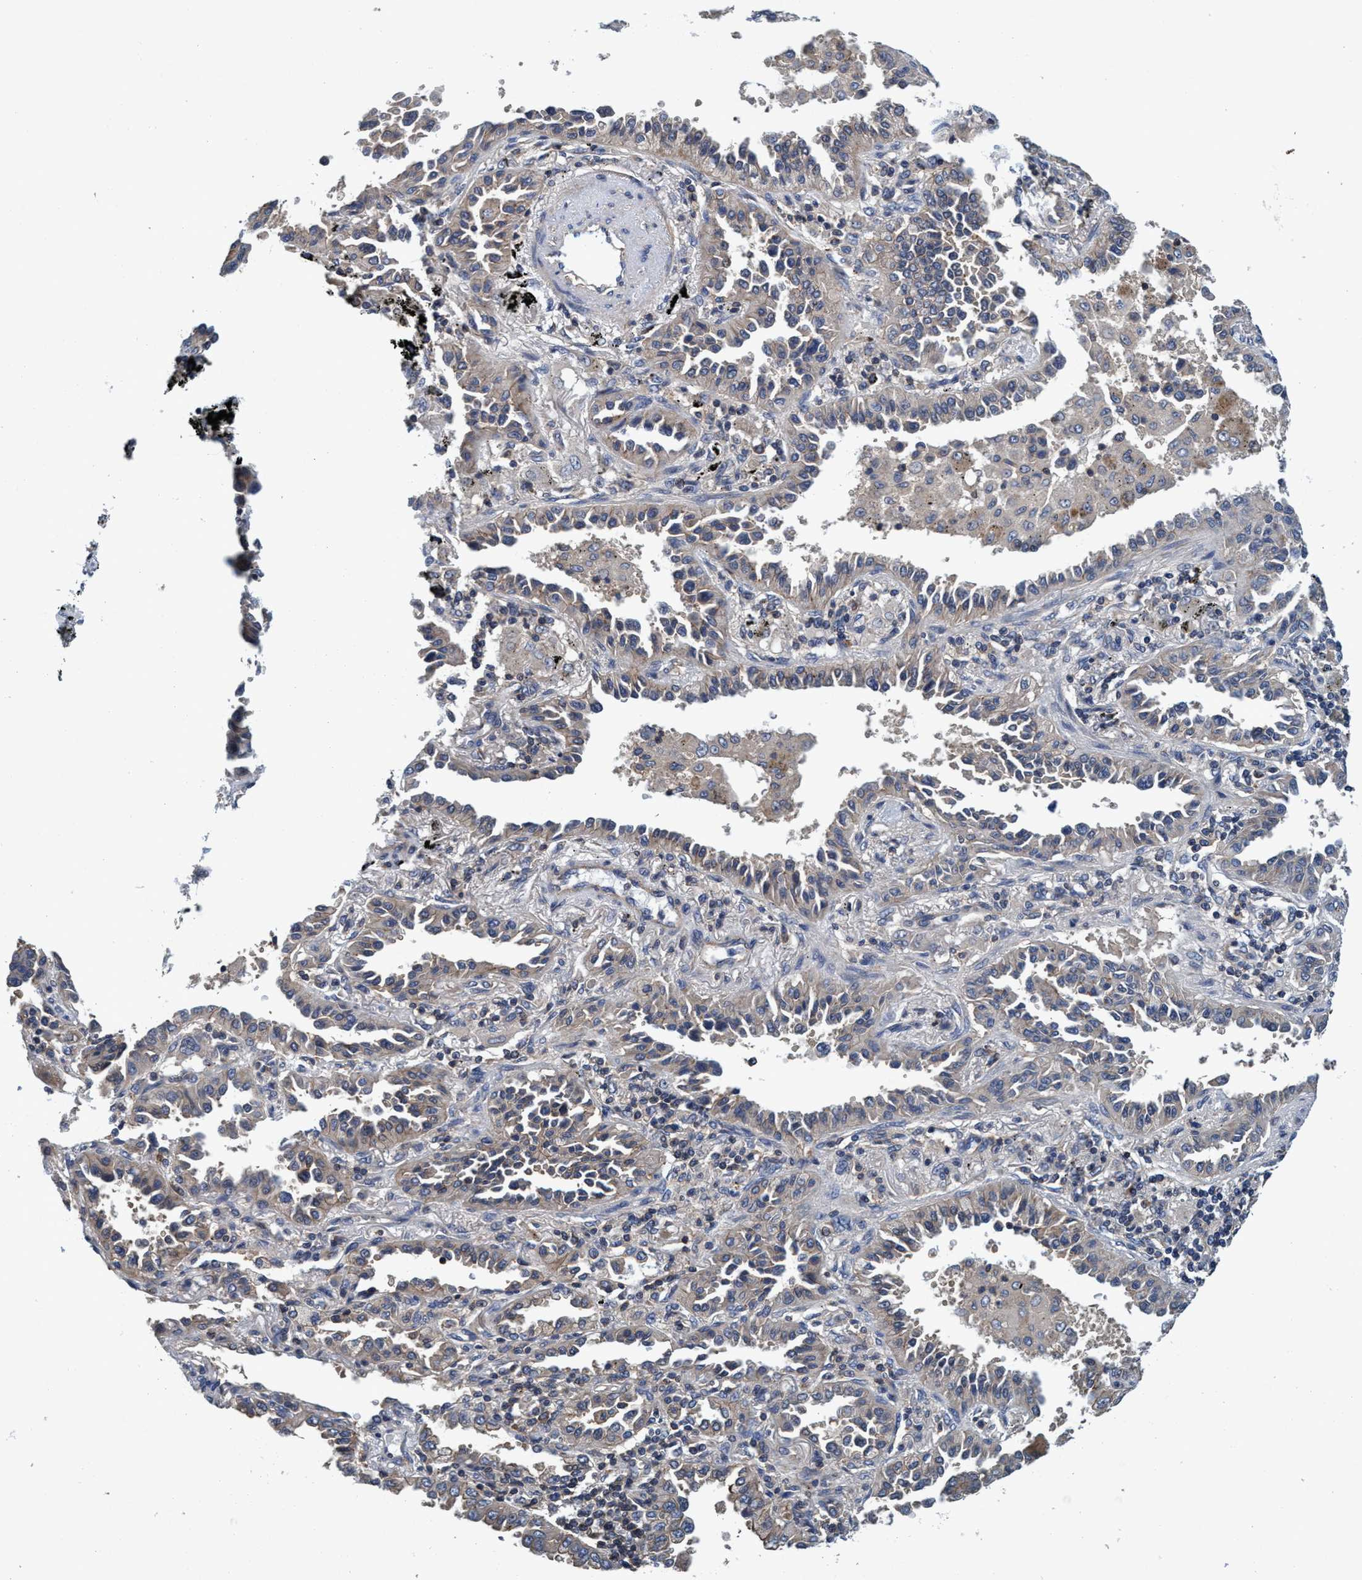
{"staining": {"intensity": "weak", "quantity": "25%-75%", "location": "cytoplasmic/membranous"}, "tissue": "lung cancer", "cell_type": "Tumor cells", "image_type": "cancer", "snomed": [{"axis": "morphology", "description": "Normal tissue, NOS"}, {"axis": "morphology", "description": "Adenocarcinoma, NOS"}, {"axis": "topography", "description": "Lung"}], "caption": "Weak cytoplasmic/membranous protein expression is identified in about 25%-75% of tumor cells in adenocarcinoma (lung).", "gene": "CALCOCO2", "patient": {"sex": "male", "age": 59}}